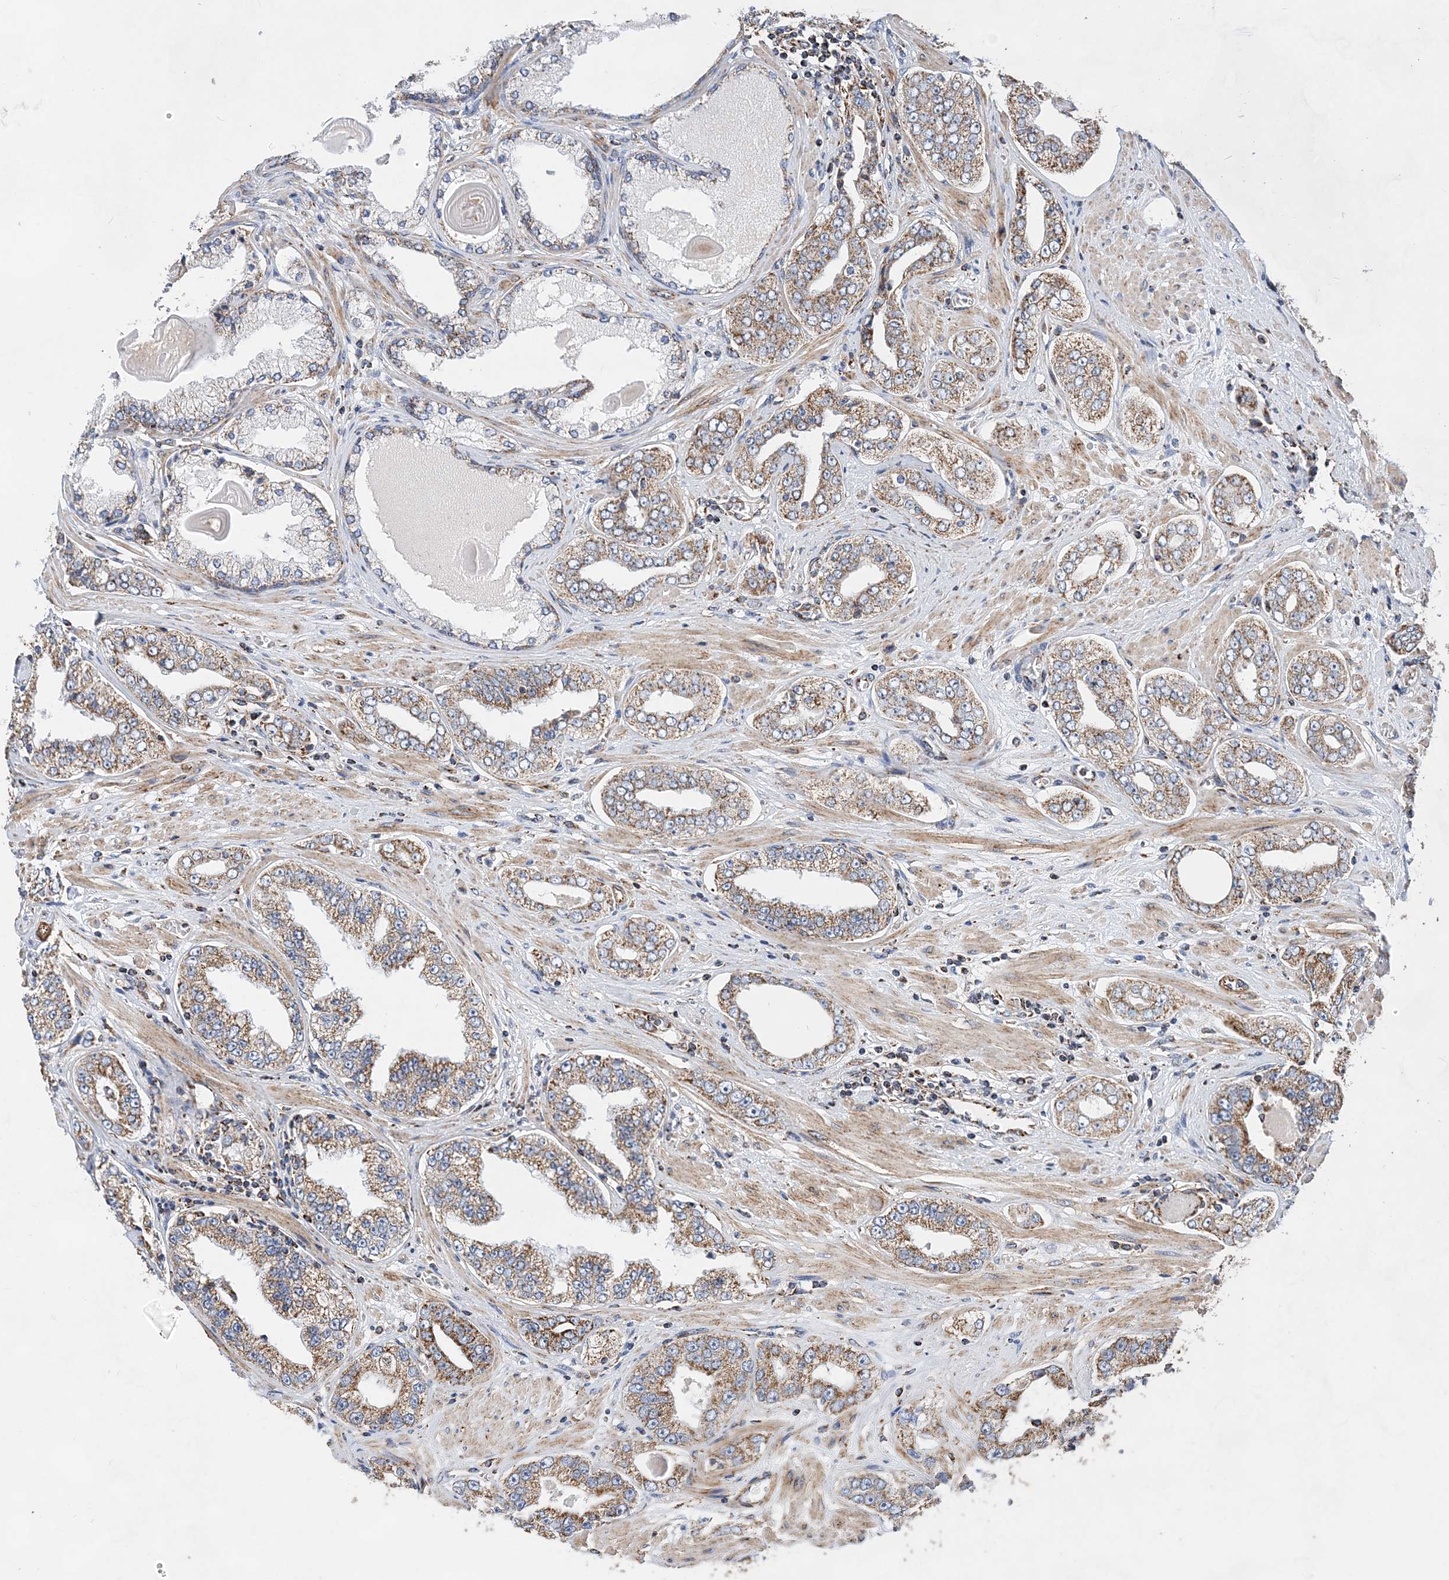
{"staining": {"intensity": "moderate", "quantity": ">75%", "location": "cytoplasmic/membranous"}, "tissue": "prostate cancer", "cell_type": "Tumor cells", "image_type": "cancer", "snomed": [{"axis": "morphology", "description": "Adenocarcinoma, High grade"}, {"axis": "topography", "description": "Prostate"}], "caption": "Protein expression analysis of prostate cancer (adenocarcinoma (high-grade)) displays moderate cytoplasmic/membranous expression in about >75% of tumor cells.", "gene": "ACOT9", "patient": {"sex": "male", "age": 71}}